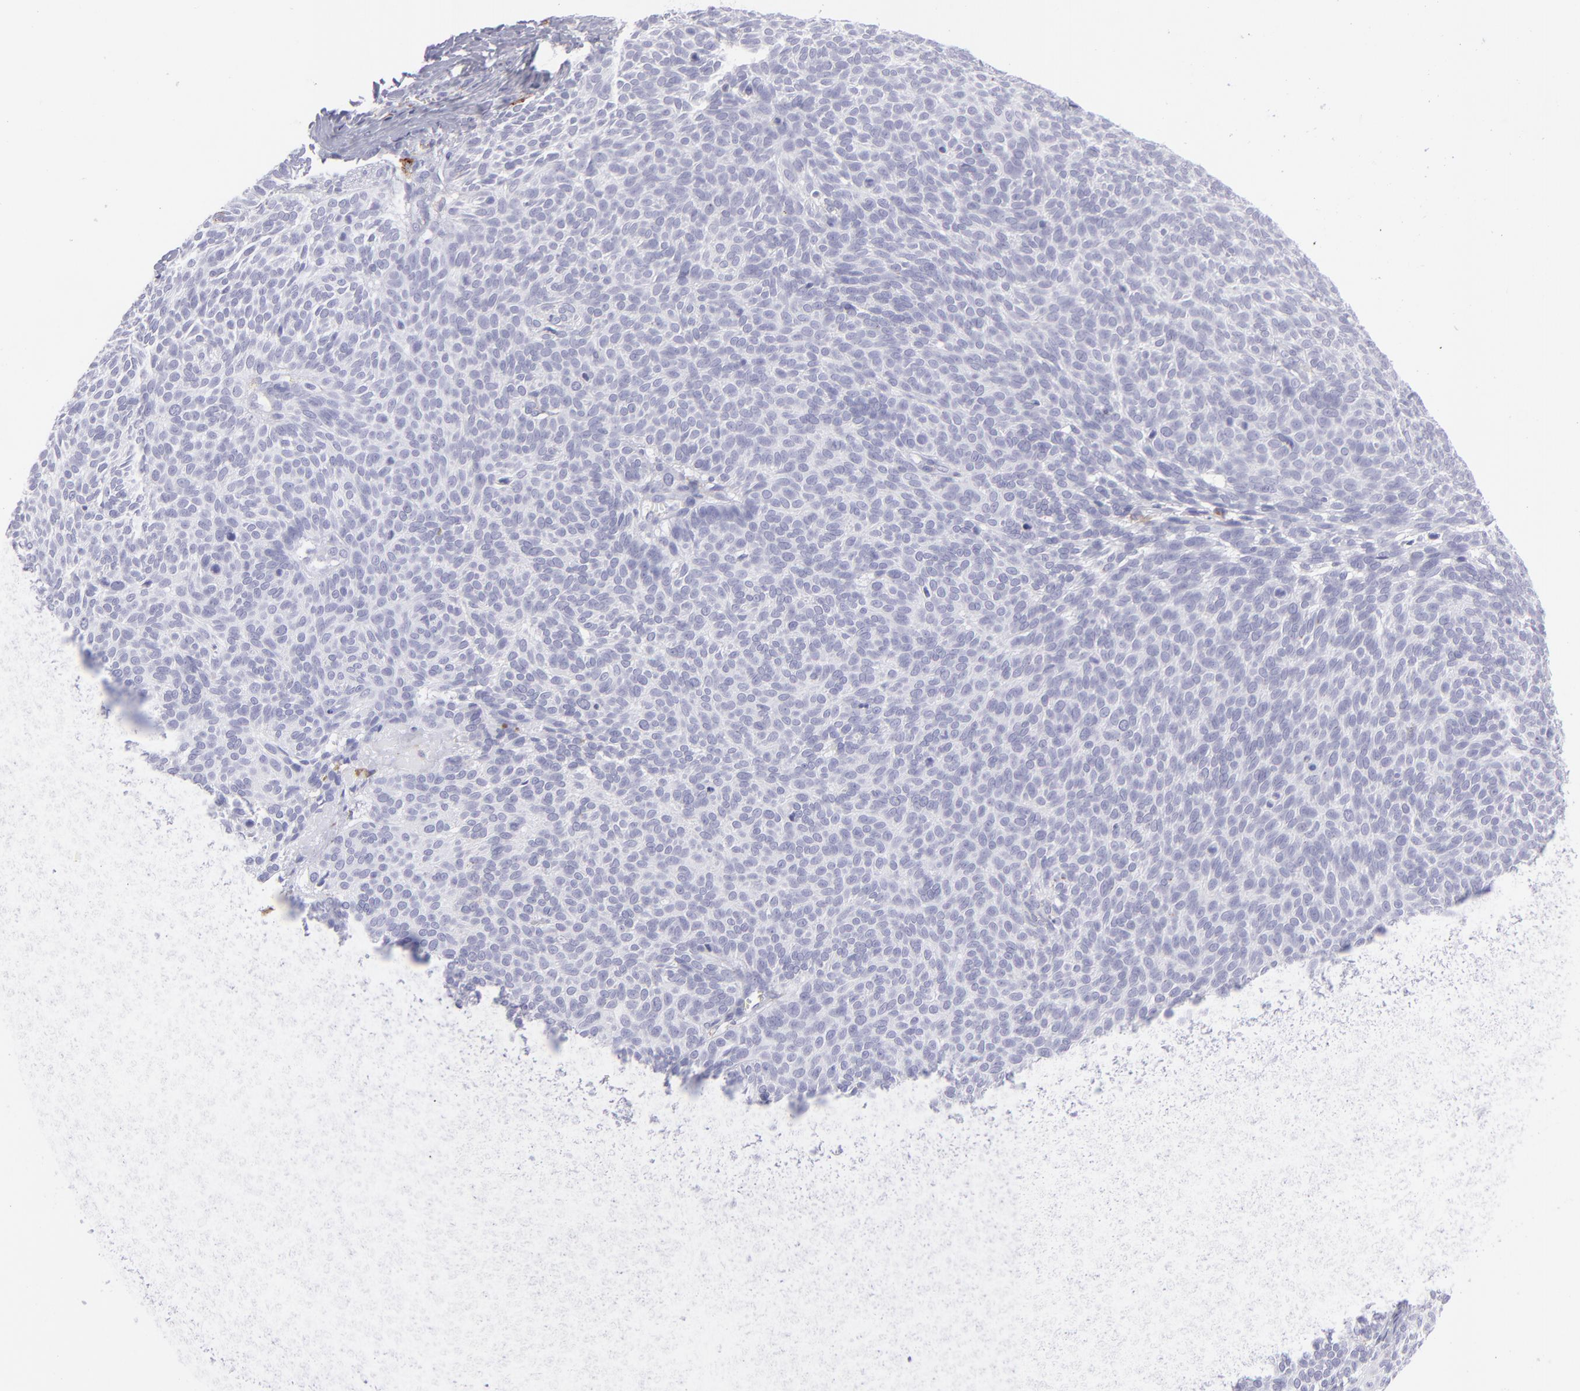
{"staining": {"intensity": "negative", "quantity": "none", "location": "none"}, "tissue": "skin cancer", "cell_type": "Tumor cells", "image_type": "cancer", "snomed": [{"axis": "morphology", "description": "Basal cell carcinoma"}, {"axis": "topography", "description": "Skin"}], "caption": "This is a photomicrograph of IHC staining of skin cancer, which shows no expression in tumor cells.", "gene": "SELPLG", "patient": {"sex": "male", "age": 63}}